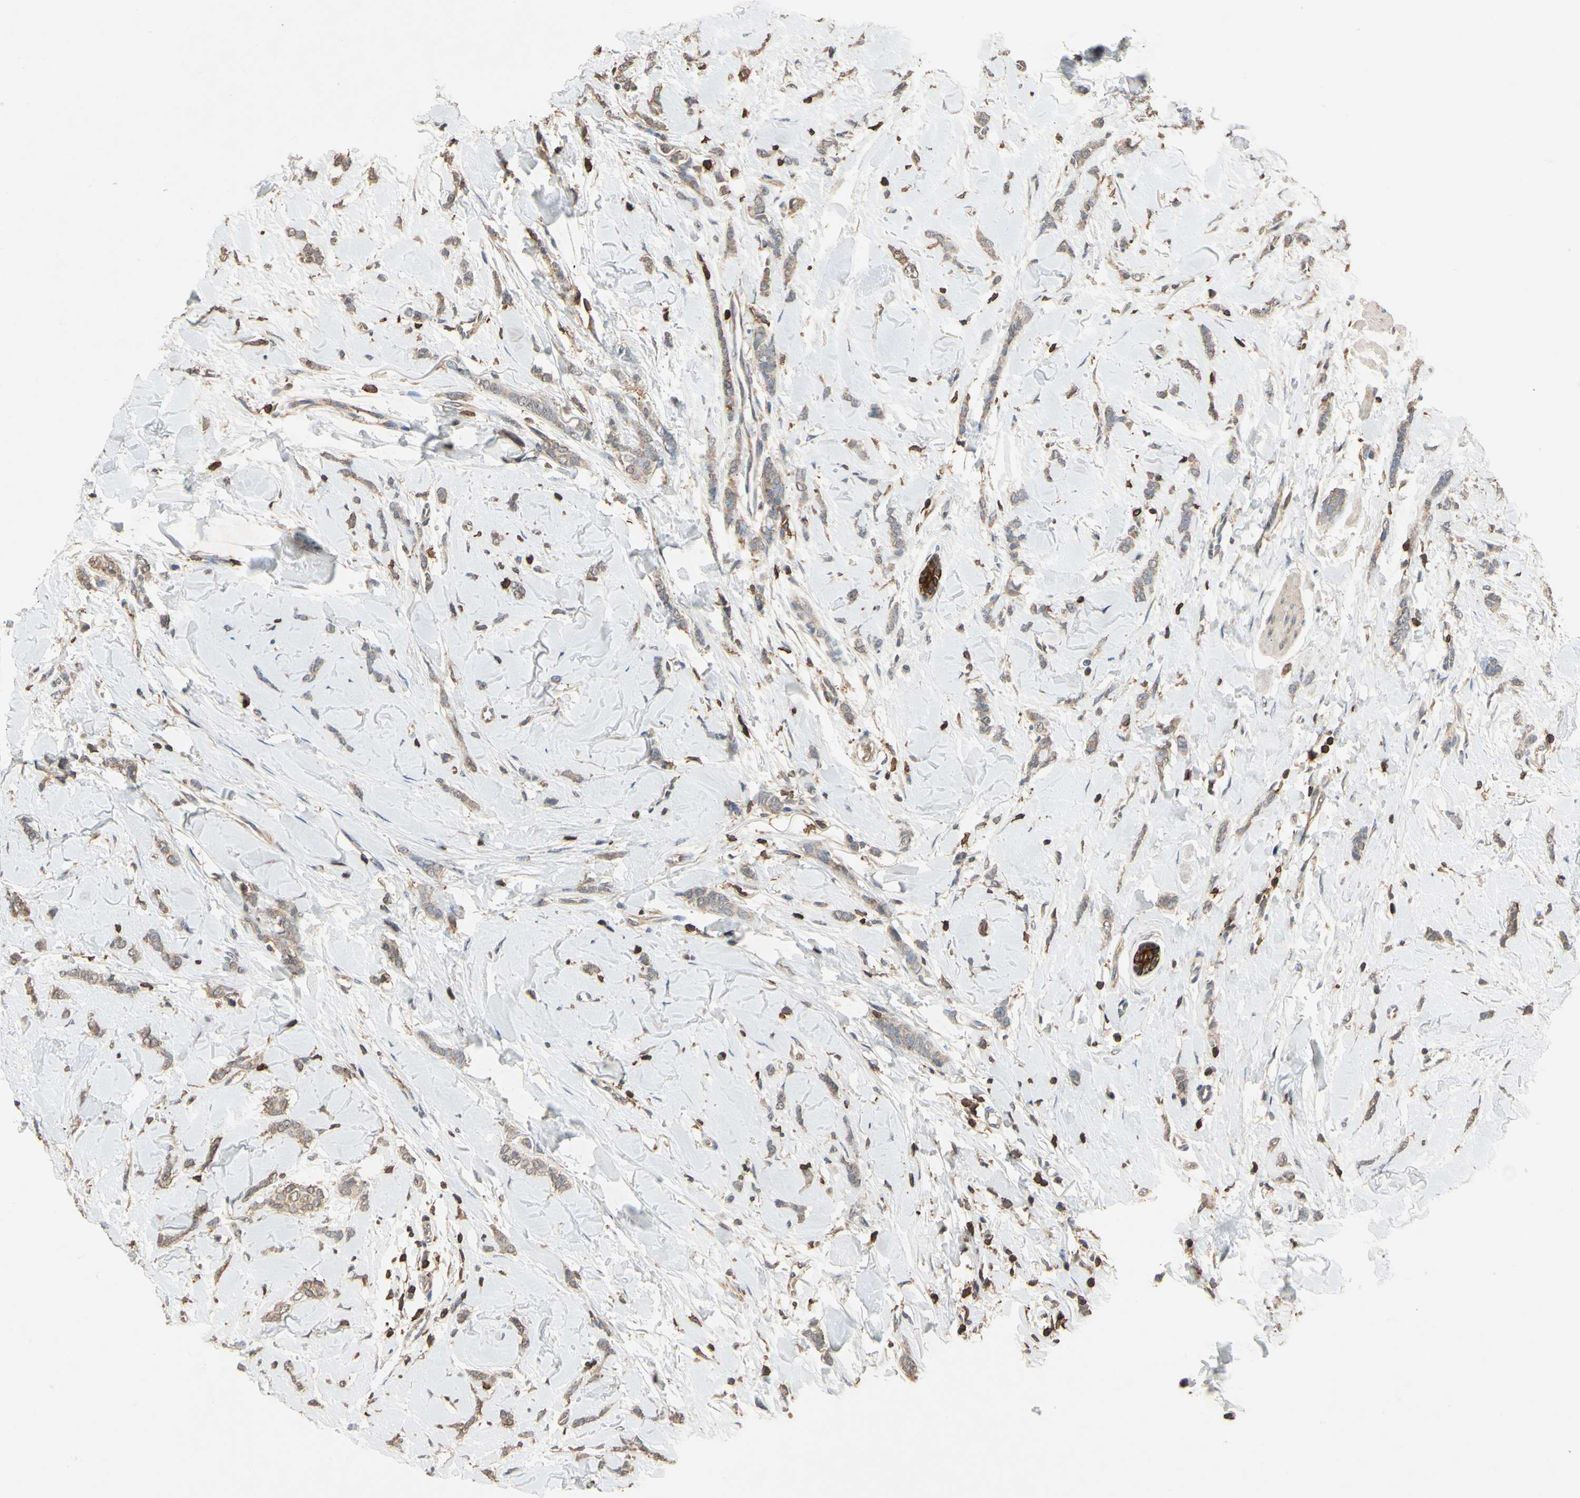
{"staining": {"intensity": "weak", "quantity": ">75%", "location": "cytoplasmic/membranous"}, "tissue": "breast cancer", "cell_type": "Tumor cells", "image_type": "cancer", "snomed": [{"axis": "morphology", "description": "Lobular carcinoma"}, {"axis": "topography", "description": "Skin"}, {"axis": "topography", "description": "Breast"}], "caption": "Protein staining shows weak cytoplasmic/membranous positivity in approximately >75% of tumor cells in breast cancer.", "gene": "MAP3K10", "patient": {"sex": "female", "age": 46}}